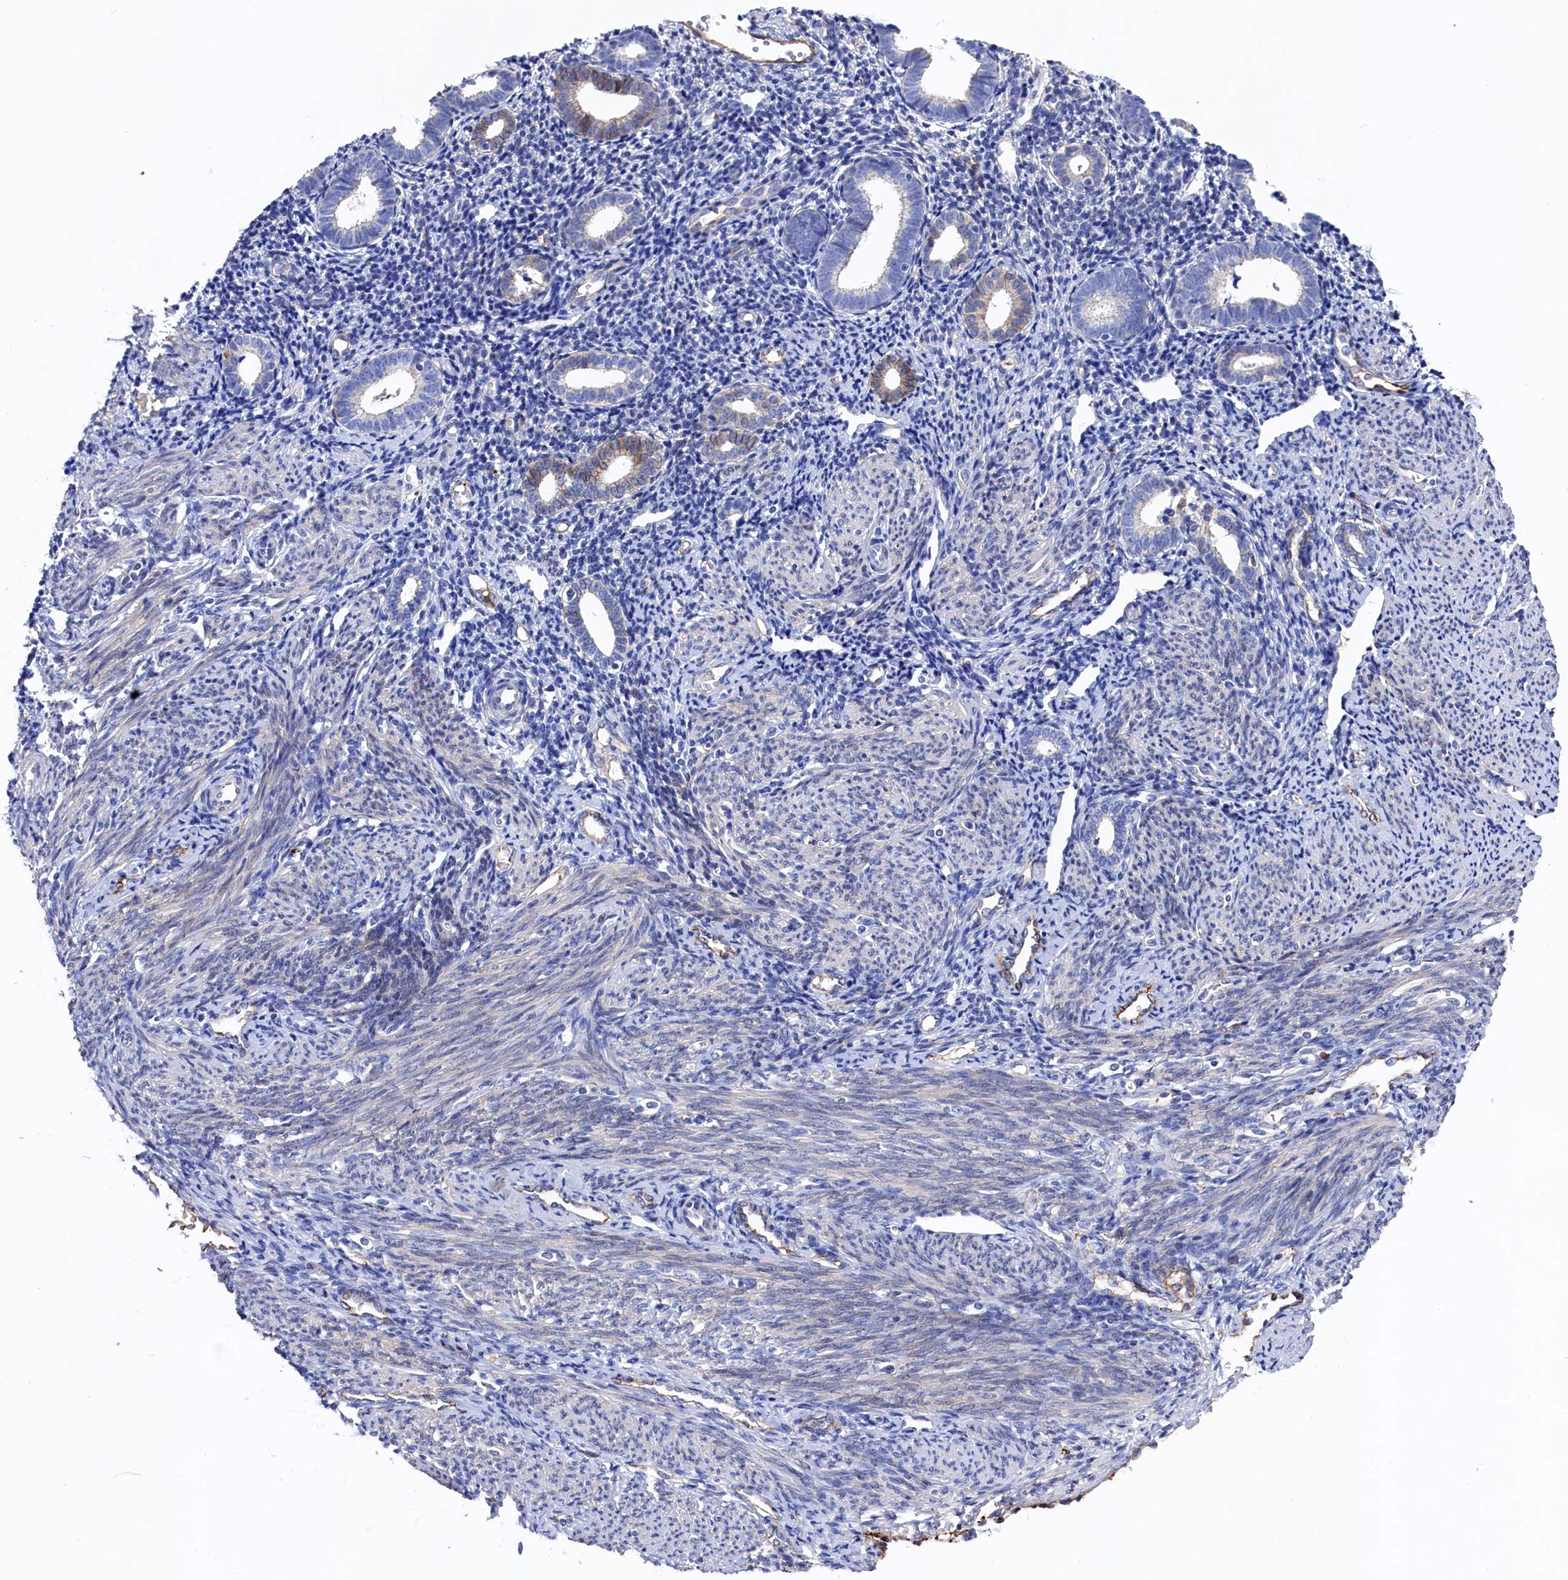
{"staining": {"intensity": "negative", "quantity": "none", "location": "none"}, "tissue": "endometrium", "cell_type": "Cells in endometrial stroma", "image_type": "normal", "snomed": [{"axis": "morphology", "description": "Normal tissue, NOS"}, {"axis": "topography", "description": "Endometrium"}], "caption": "A histopathology image of endometrium stained for a protein displays no brown staining in cells in endometrial stroma.", "gene": "C12orf73", "patient": {"sex": "female", "age": 56}}